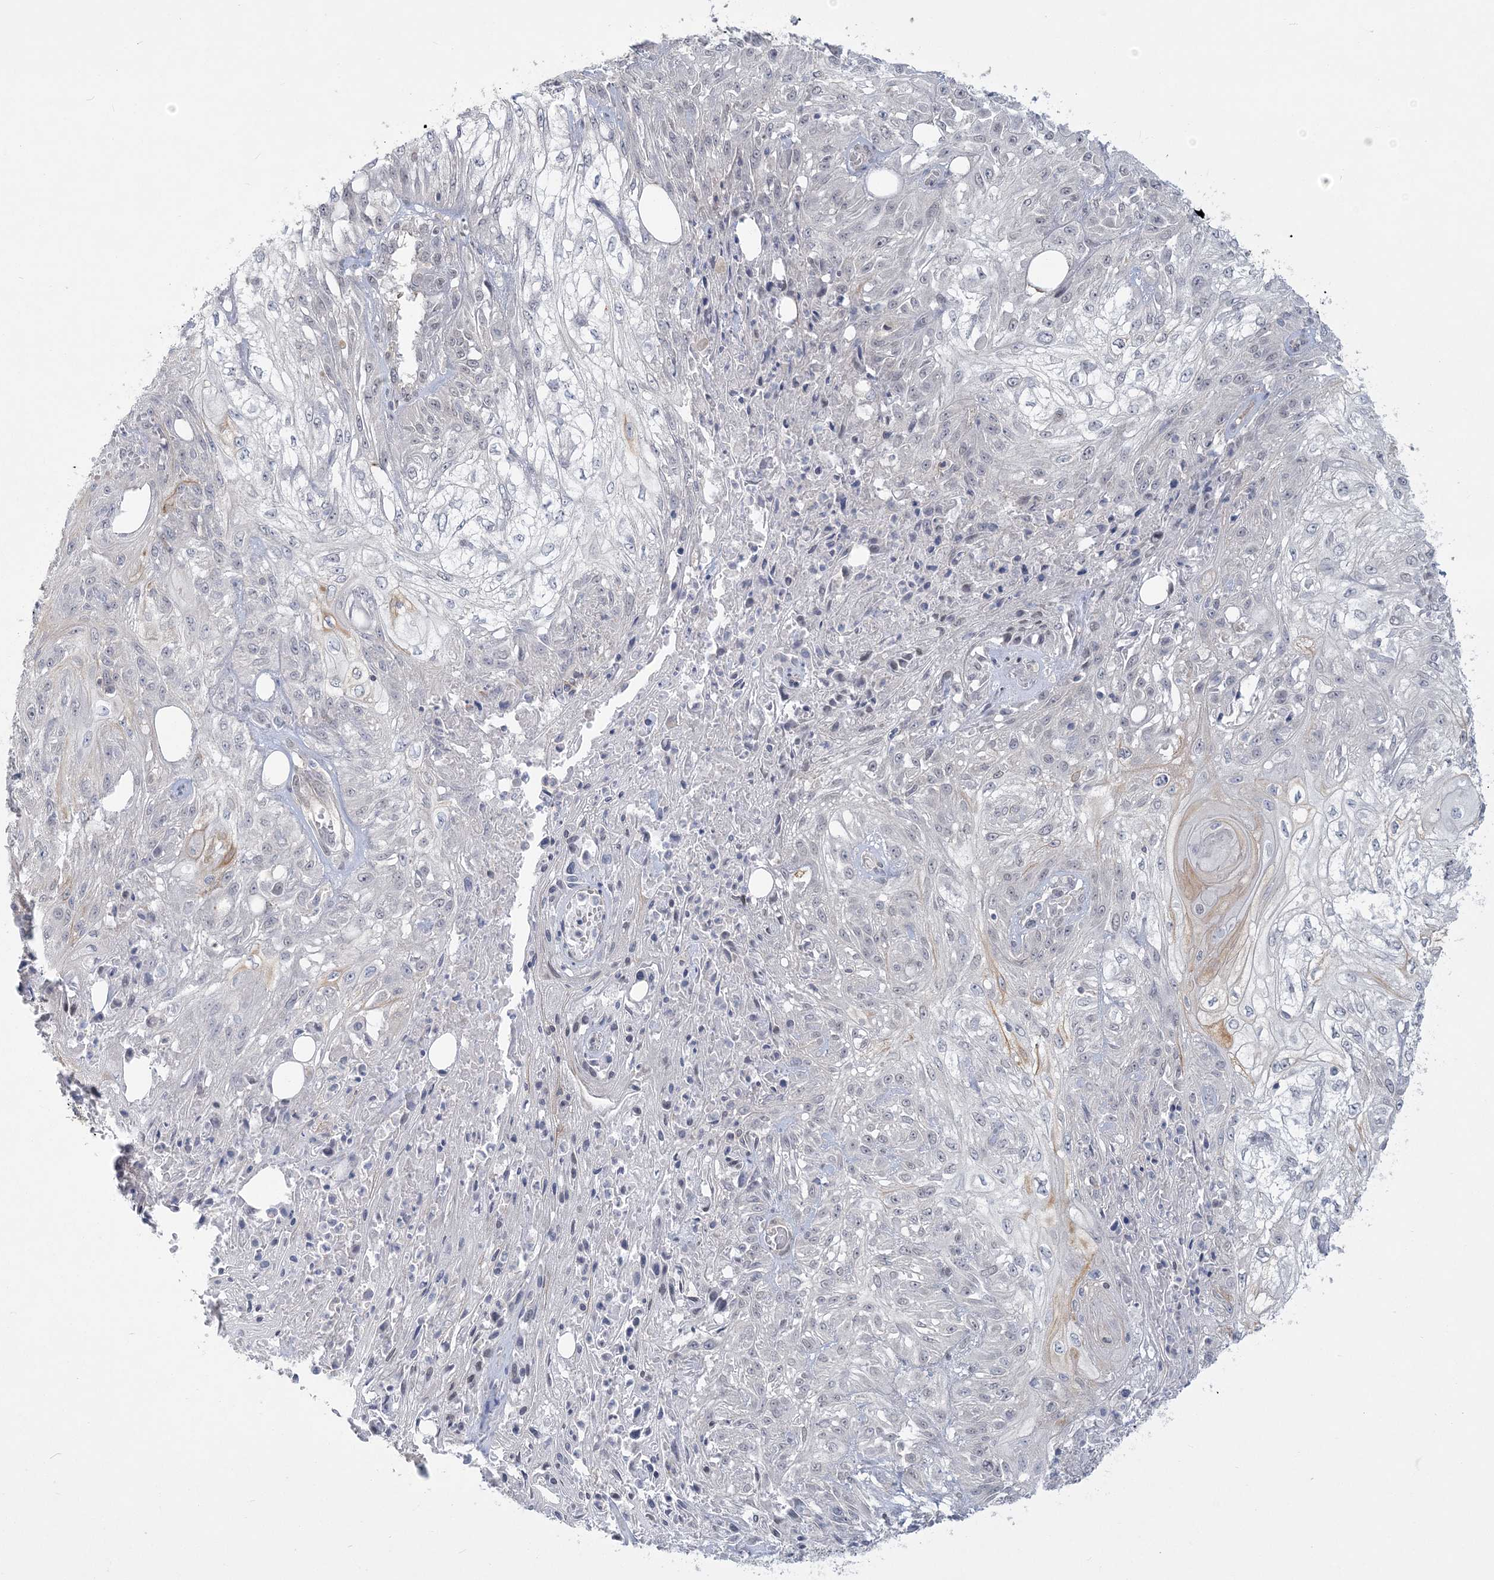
{"staining": {"intensity": "weak", "quantity": "<25%", "location": "cytoplasmic/membranous"}, "tissue": "skin cancer", "cell_type": "Tumor cells", "image_type": "cancer", "snomed": [{"axis": "morphology", "description": "Squamous cell carcinoma, NOS"}, {"axis": "morphology", "description": "Squamous cell carcinoma, metastatic, NOS"}, {"axis": "topography", "description": "Skin"}, {"axis": "topography", "description": "Lymph node"}], "caption": "The photomicrograph exhibits no significant staining in tumor cells of skin cancer (metastatic squamous cell carcinoma).", "gene": "ANKS1A", "patient": {"sex": "male", "age": 75}}